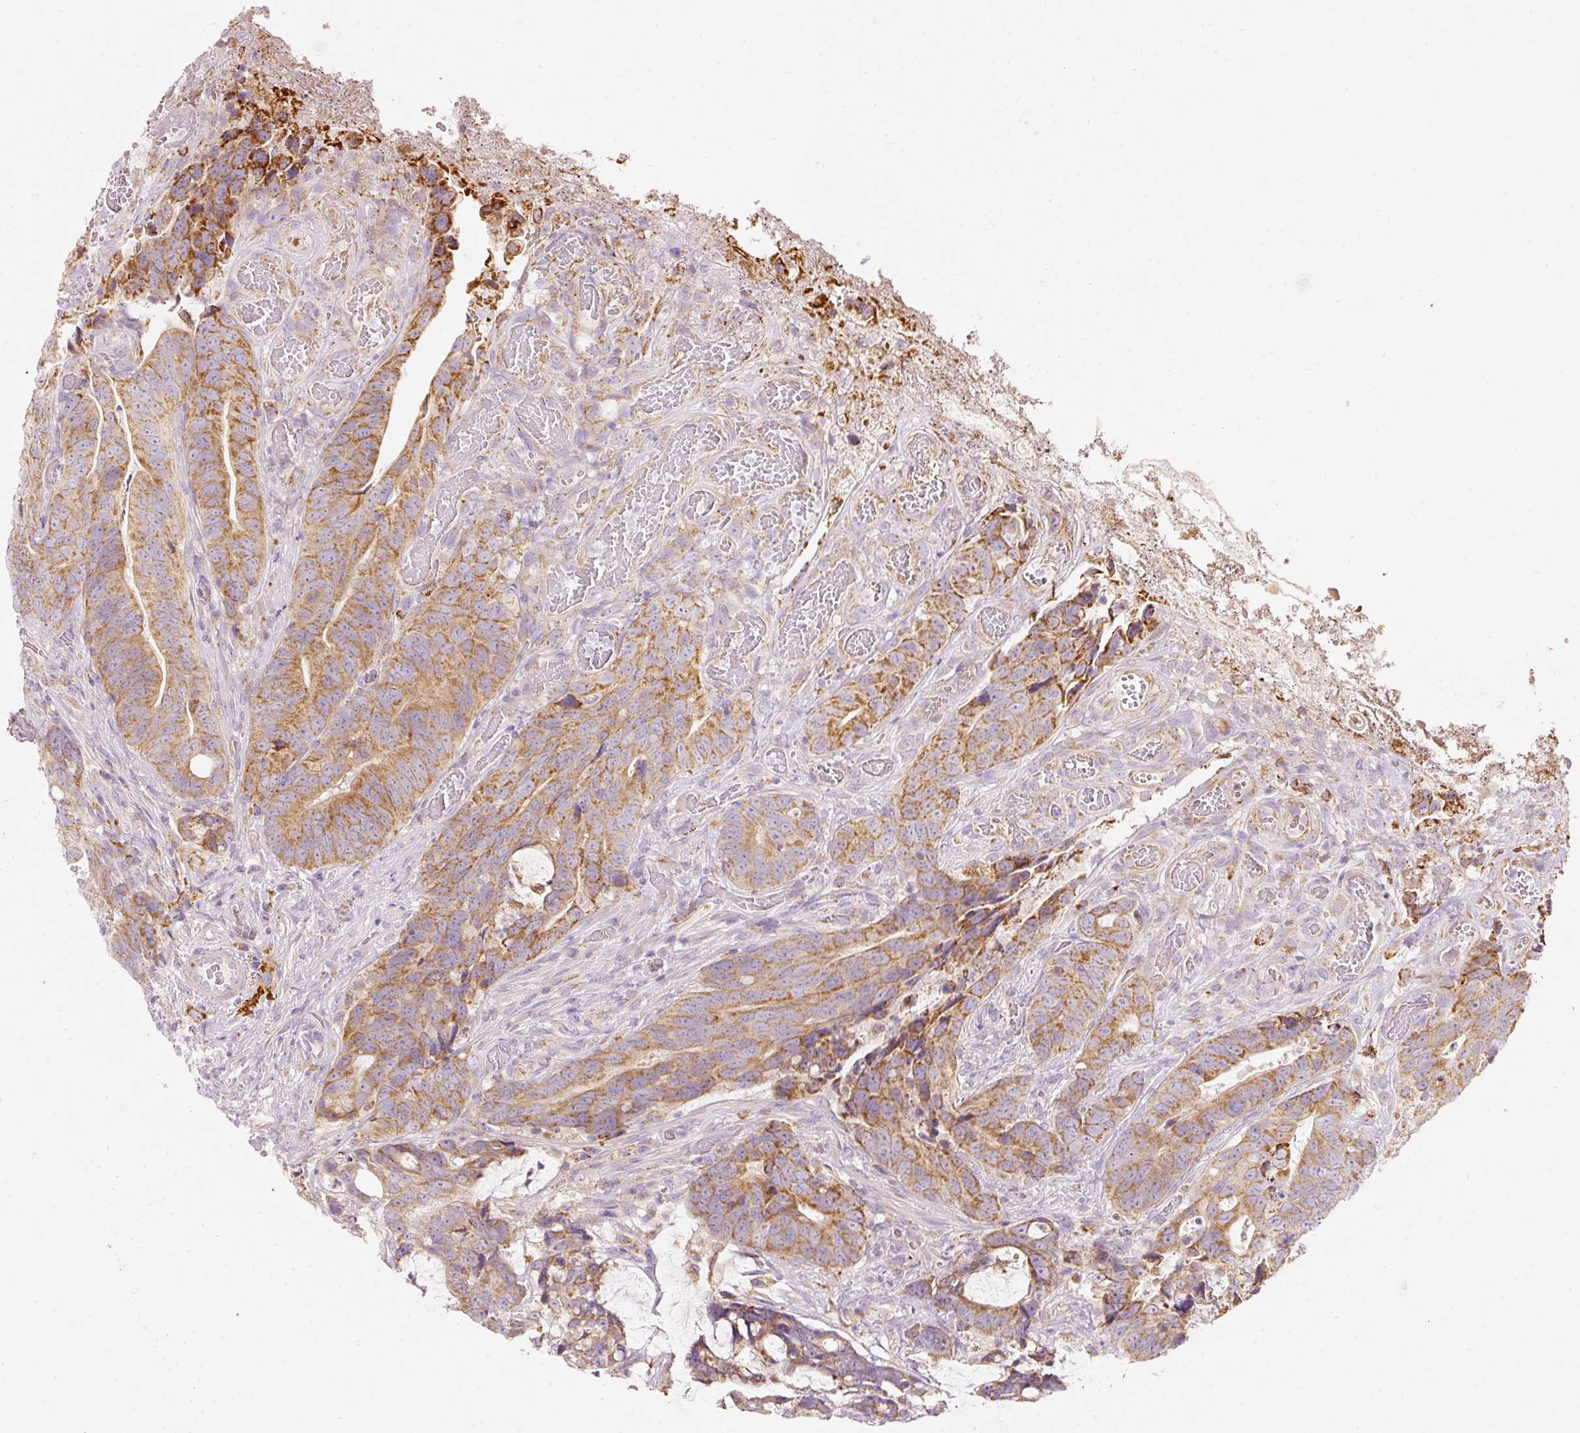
{"staining": {"intensity": "strong", "quantity": "25%-75%", "location": "cytoplasmic/membranous"}, "tissue": "colorectal cancer", "cell_type": "Tumor cells", "image_type": "cancer", "snomed": [{"axis": "morphology", "description": "Adenocarcinoma, NOS"}, {"axis": "topography", "description": "Colon"}], "caption": "There is high levels of strong cytoplasmic/membranous expression in tumor cells of colorectal cancer, as demonstrated by immunohistochemical staining (brown color).", "gene": "MTHFD2", "patient": {"sex": "female", "age": 82}}